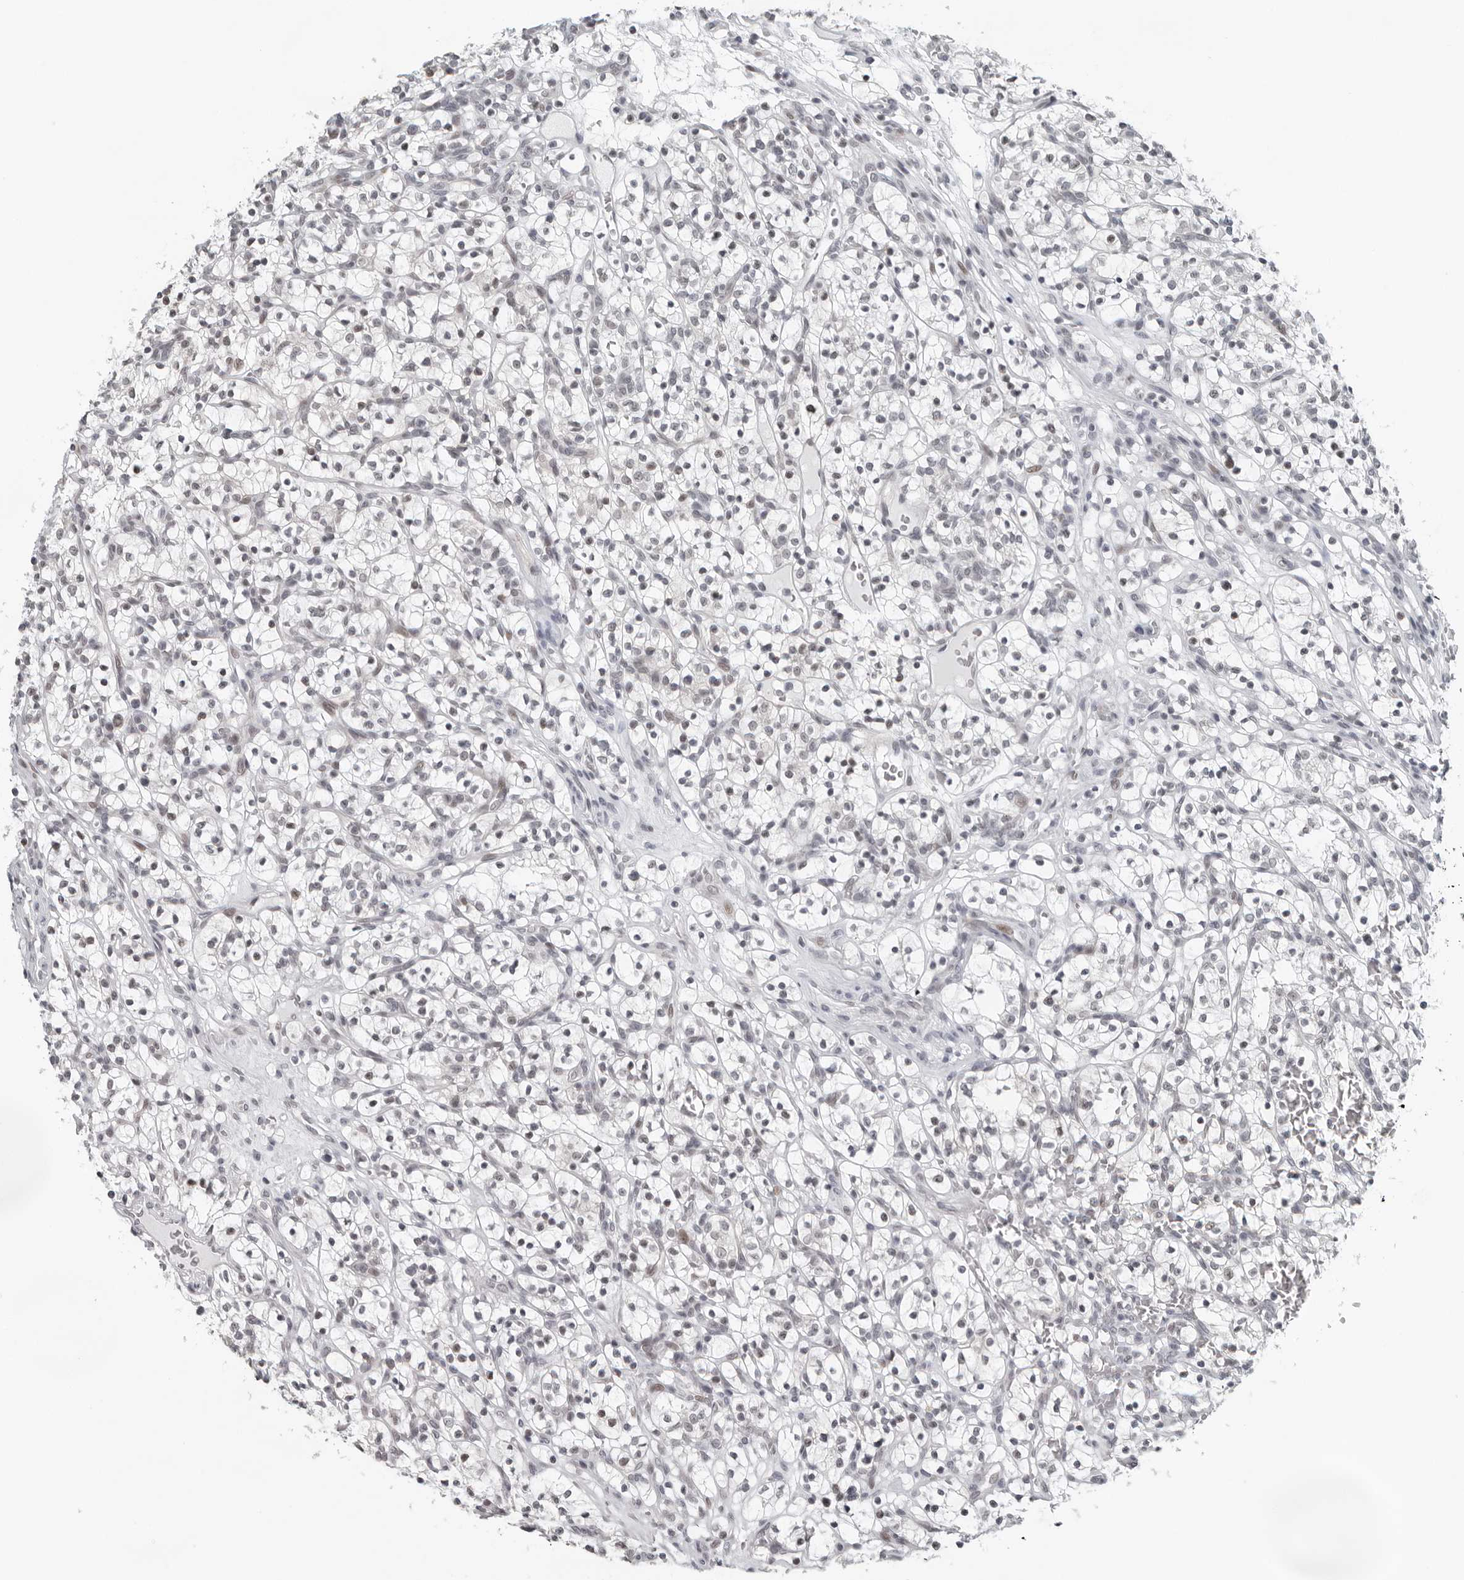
{"staining": {"intensity": "negative", "quantity": "none", "location": "none"}, "tissue": "renal cancer", "cell_type": "Tumor cells", "image_type": "cancer", "snomed": [{"axis": "morphology", "description": "Adenocarcinoma, NOS"}, {"axis": "topography", "description": "Kidney"}], "caption": "Immunohistochemical staining of adenocarcinoma (renal) reveals no significant expression in tumor cells.", "gene": "PPP1R42", "patient": {"sex": "female", "age": 57}}